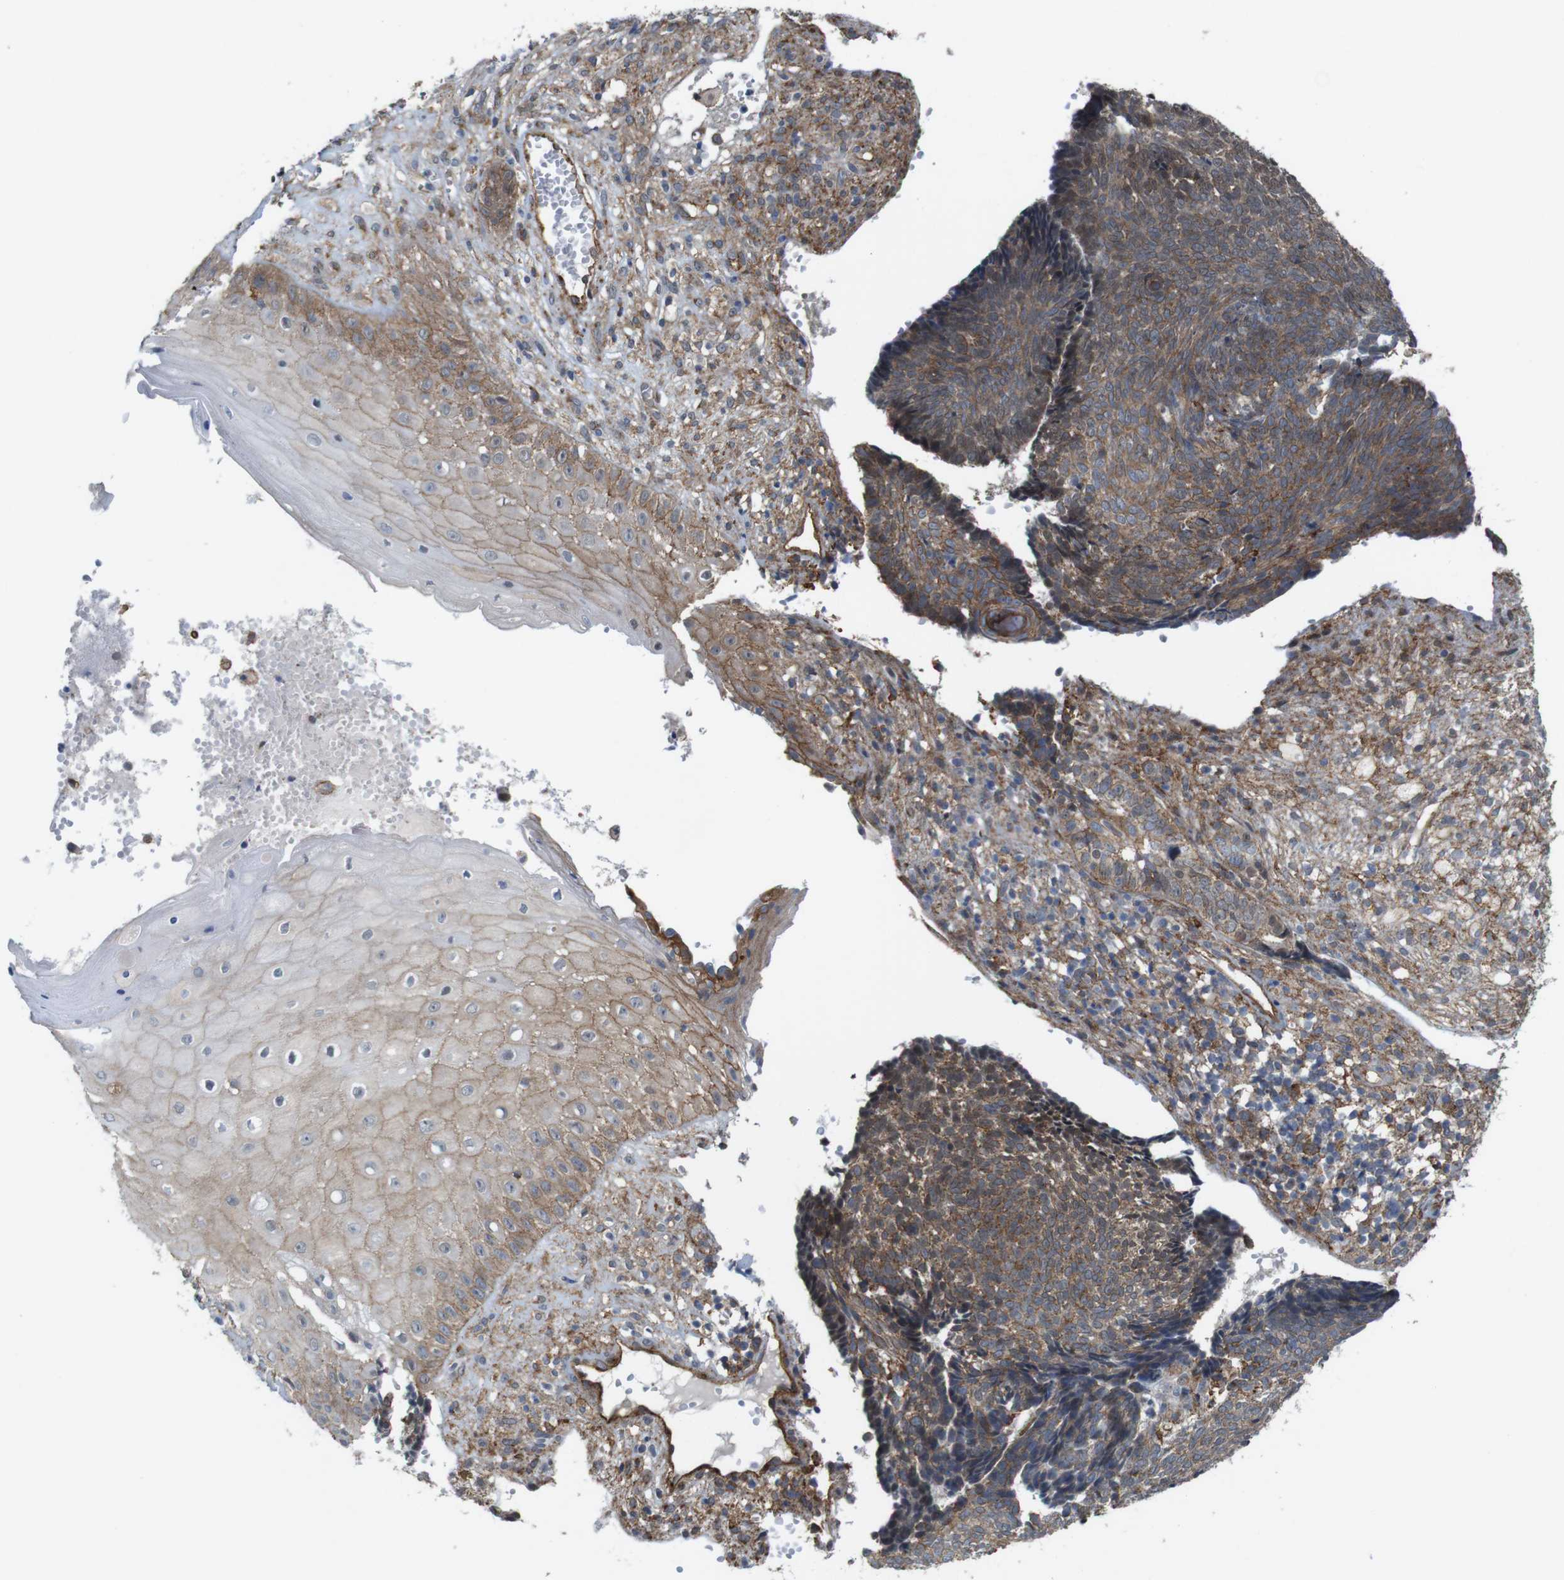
{"staining": {"intensity": "moderate", "quantity": ">75%", "location": "cytoplasmic/membranous"}, "tissue": "skin cancer", "cell_type": "Tumor cells", "image_type": "cancer", "snomed": [{"axis": "morphology", "description": "Basal cell carcinoma"}, {"axis": "topography", "description": "Skin"}], "caption": "This is a histology image of IHC staining of basal cell carcinoma (skin), which shows moderate staining in the cytoplasmic/membranous of tumor cells.", "gene": "PTGER4", "patient": {"sex": "male", "age": 84}}